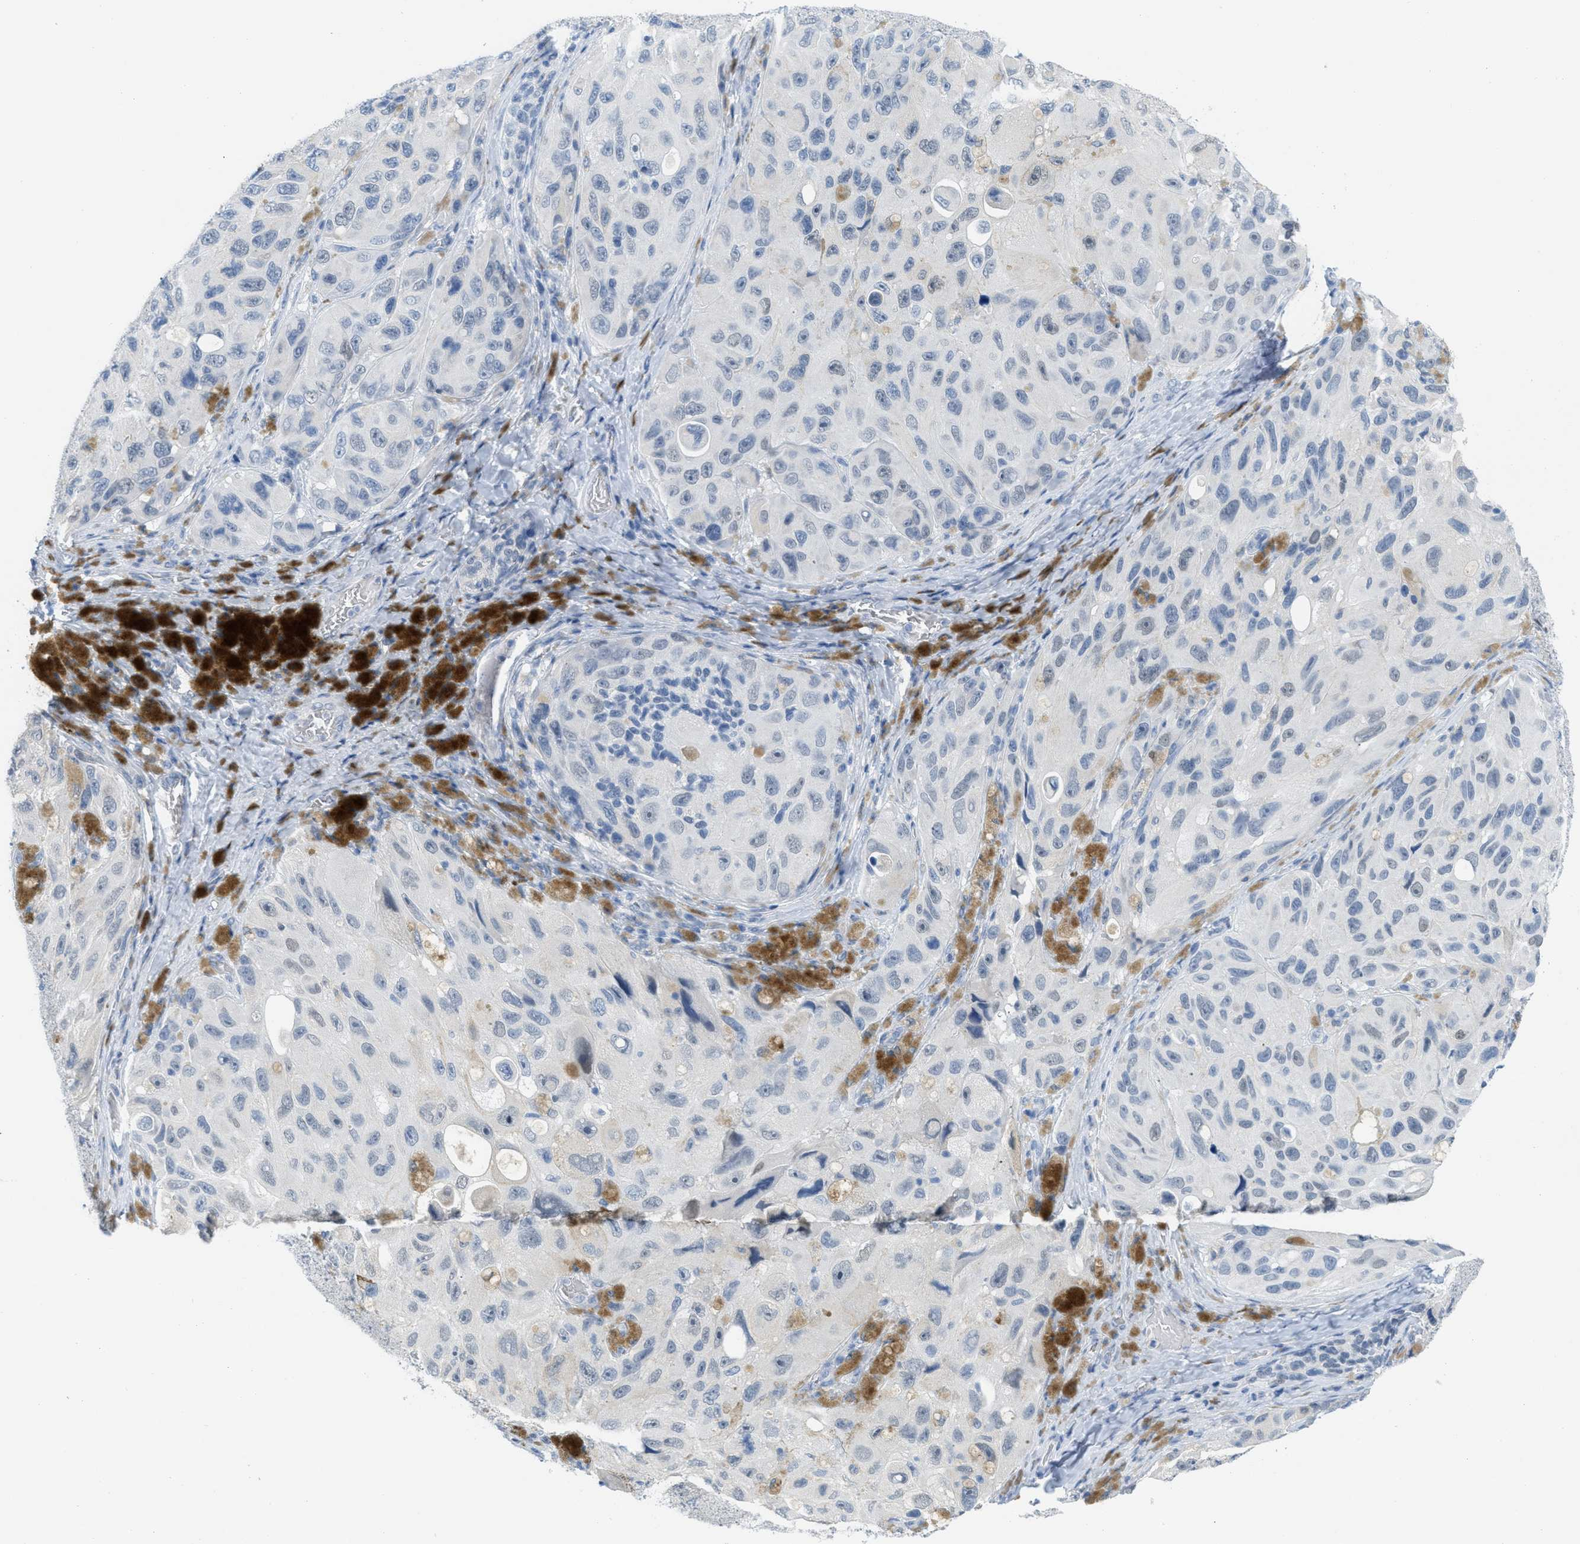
{"staining": {"intensity": "negative", "quantity": "none", "location": "none"}, "tissue": "melanoma", "cell_type": "Tumor cells", "image_type": "cancer", "snomed": [{"axis": "morphology", "description": "Malignant melanoma, NOS"}, {"axis": "topography", "description": "Skin"}], "caption": "IHC image of neoplastic tissue: human melanoma stained with DAB (3,3'-diaminobenzidine) displays no significant protein staining in tumor cells.", "gene": "HSF2", "patient": {"sex": "female", "age": 73}}